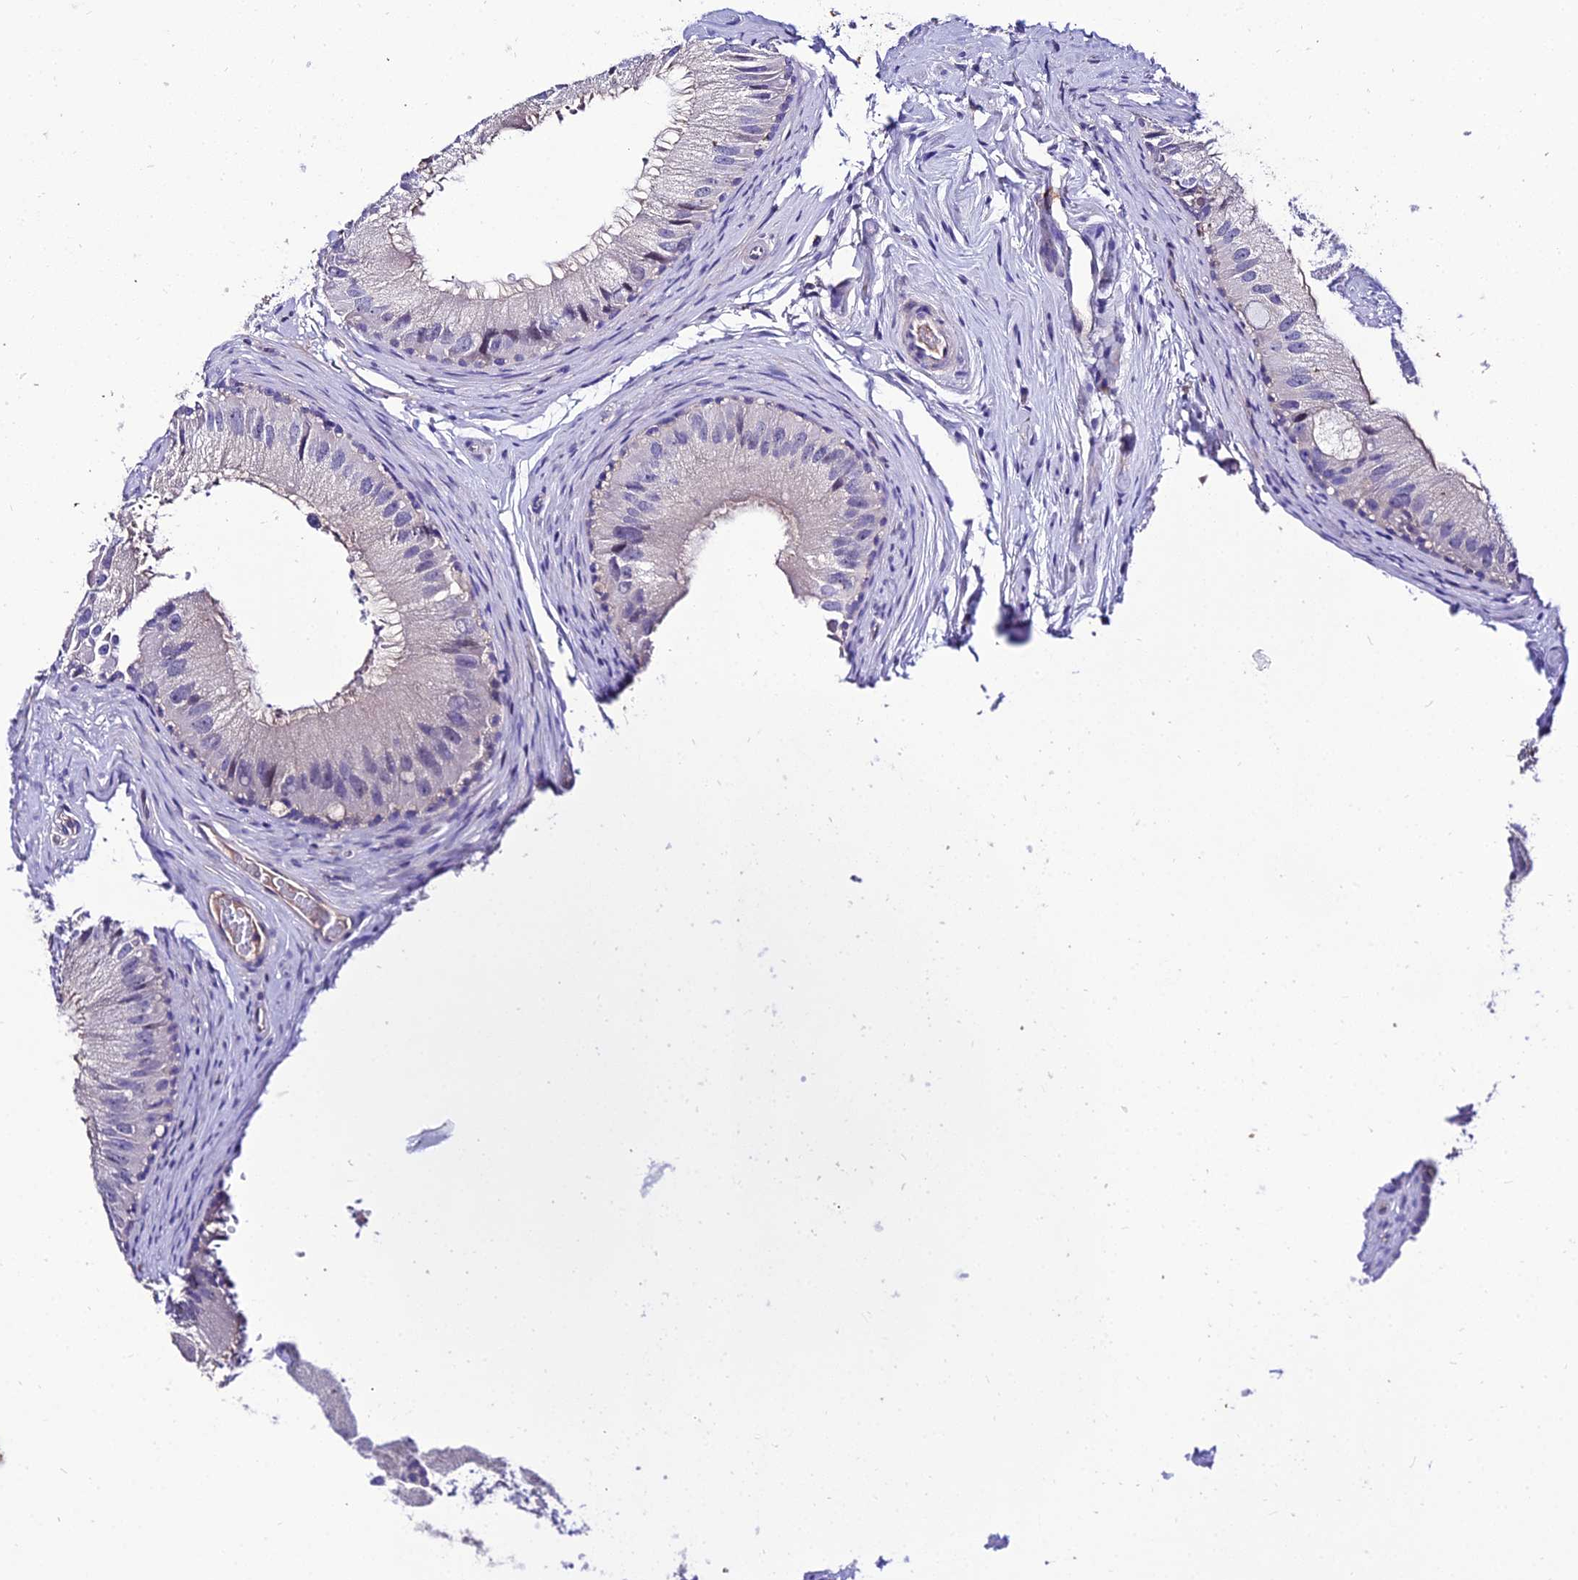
{"staining": {"intensity": "negative", "quantity": "none", "location": "none"}, "tissue": "epididymis", "cell_type": "Glandular cells", "image_type": "normal", "snomed": [{"axis": "morphology", "description": "Normal tissue, NOS"}, {"axis": "topography", "description": "Epididymis"}], "caption": "Glandular cells show no significant positivity in normal epididymis. (Brightfield microscopy of DAB (3,3'-diaminobenzidine) IHC at high magnification).", "gene": "SHQ1", "patient": {"sex": "male", "age": 46}}